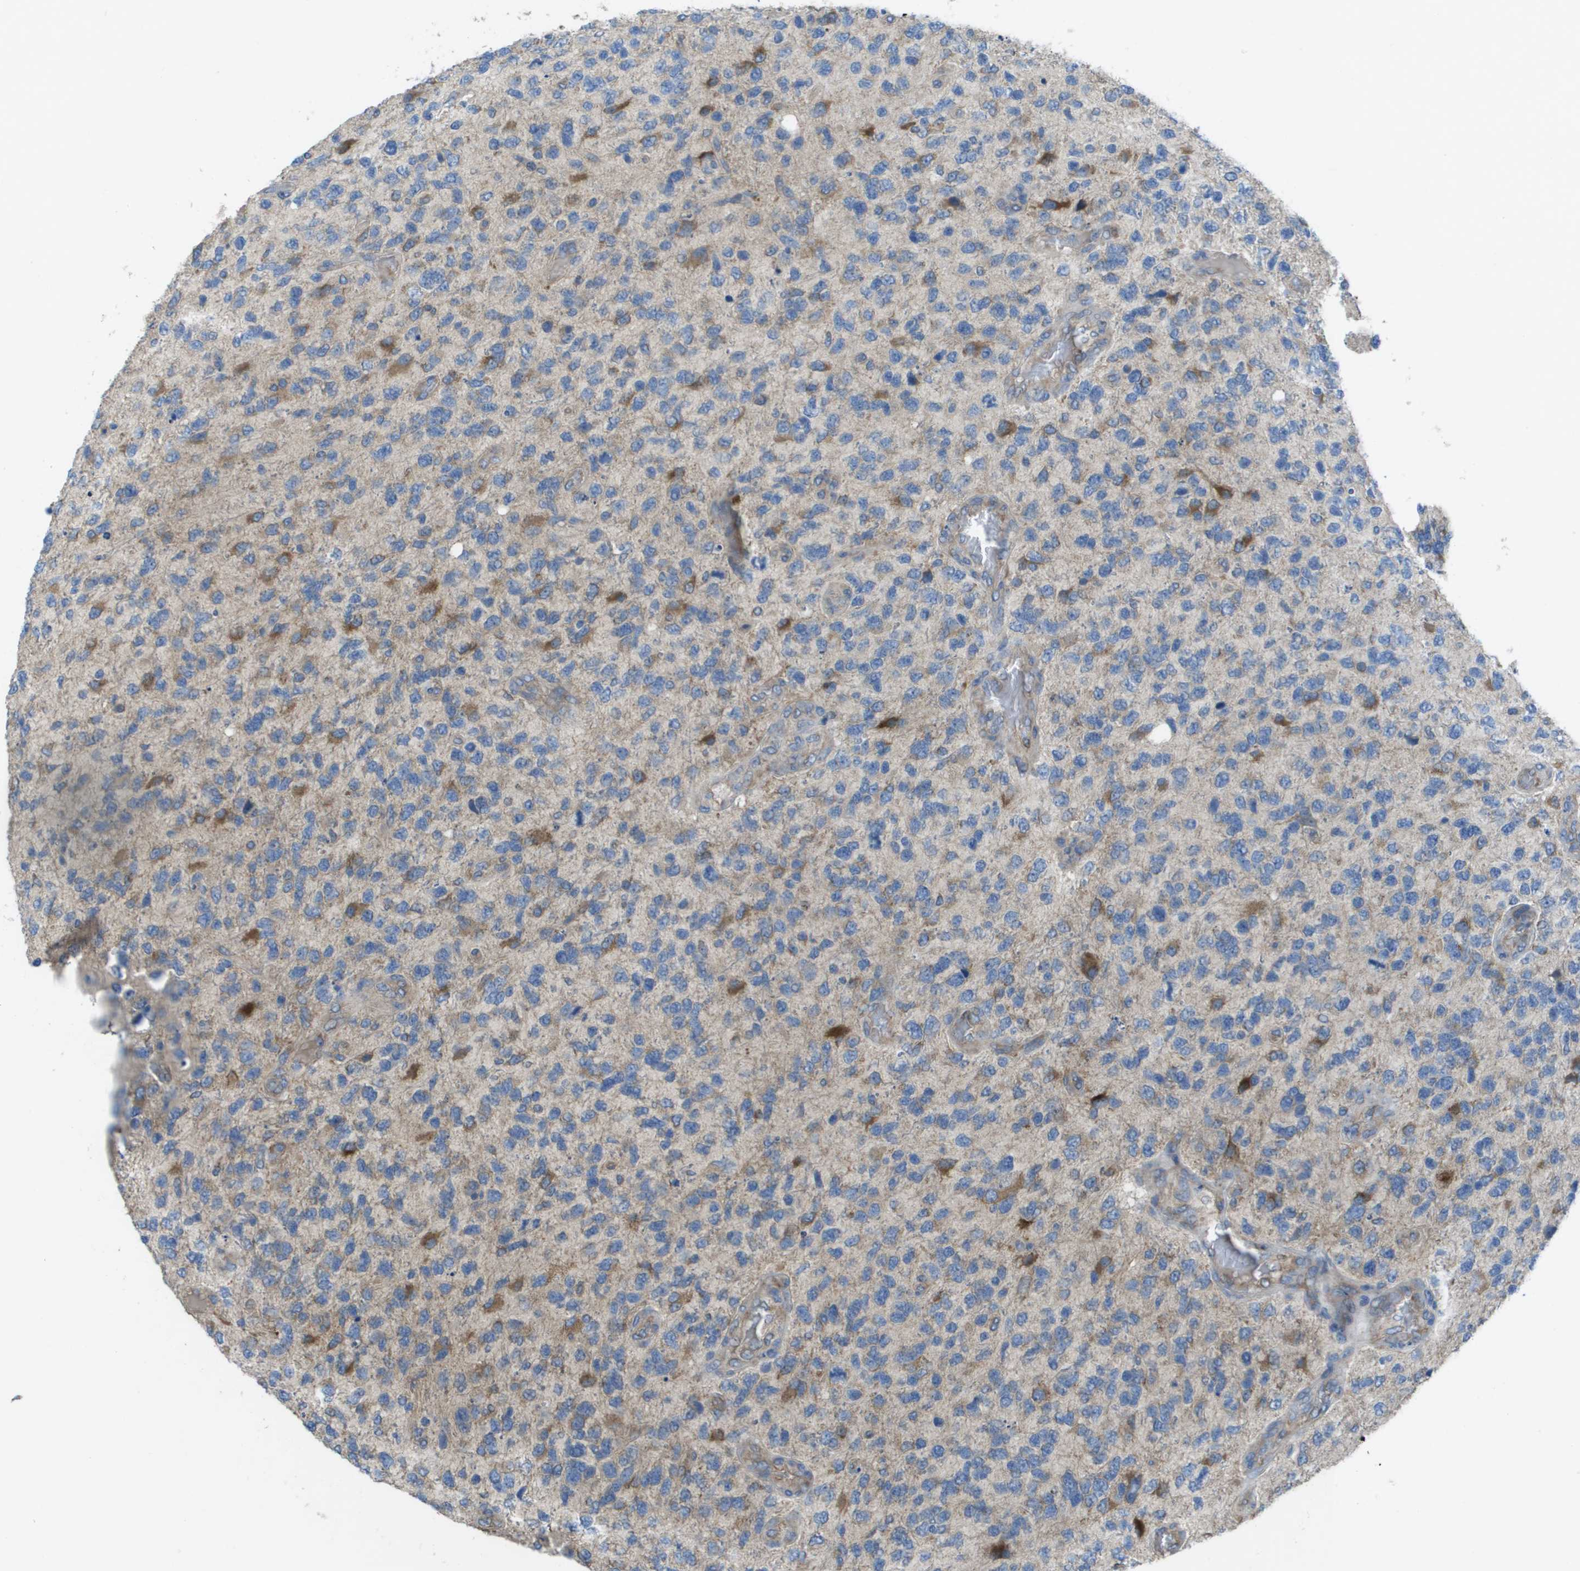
{"staining": {"intensity": "moderate", "quantity": "<25%", "location": "cytoplasmic/membranous"}, "tissue": "glioma", "cell_type": "Tumor cells", "image_type": "cancer", "snomed": [{"axis": "morphology", "description": "Glioma, malignant, High grade"}, {"axis": "topography", "description": "Brain"}], "caption": "Immunohistochemistry (IHC) (DAB) staining of malignant glioma (high-grade) displays moderate cytoplasmic/membranous protein positivity in approximately <25% of tumor cells.", "gene": "CLCN2", "patient": {"sex": "female", "age": 58}}